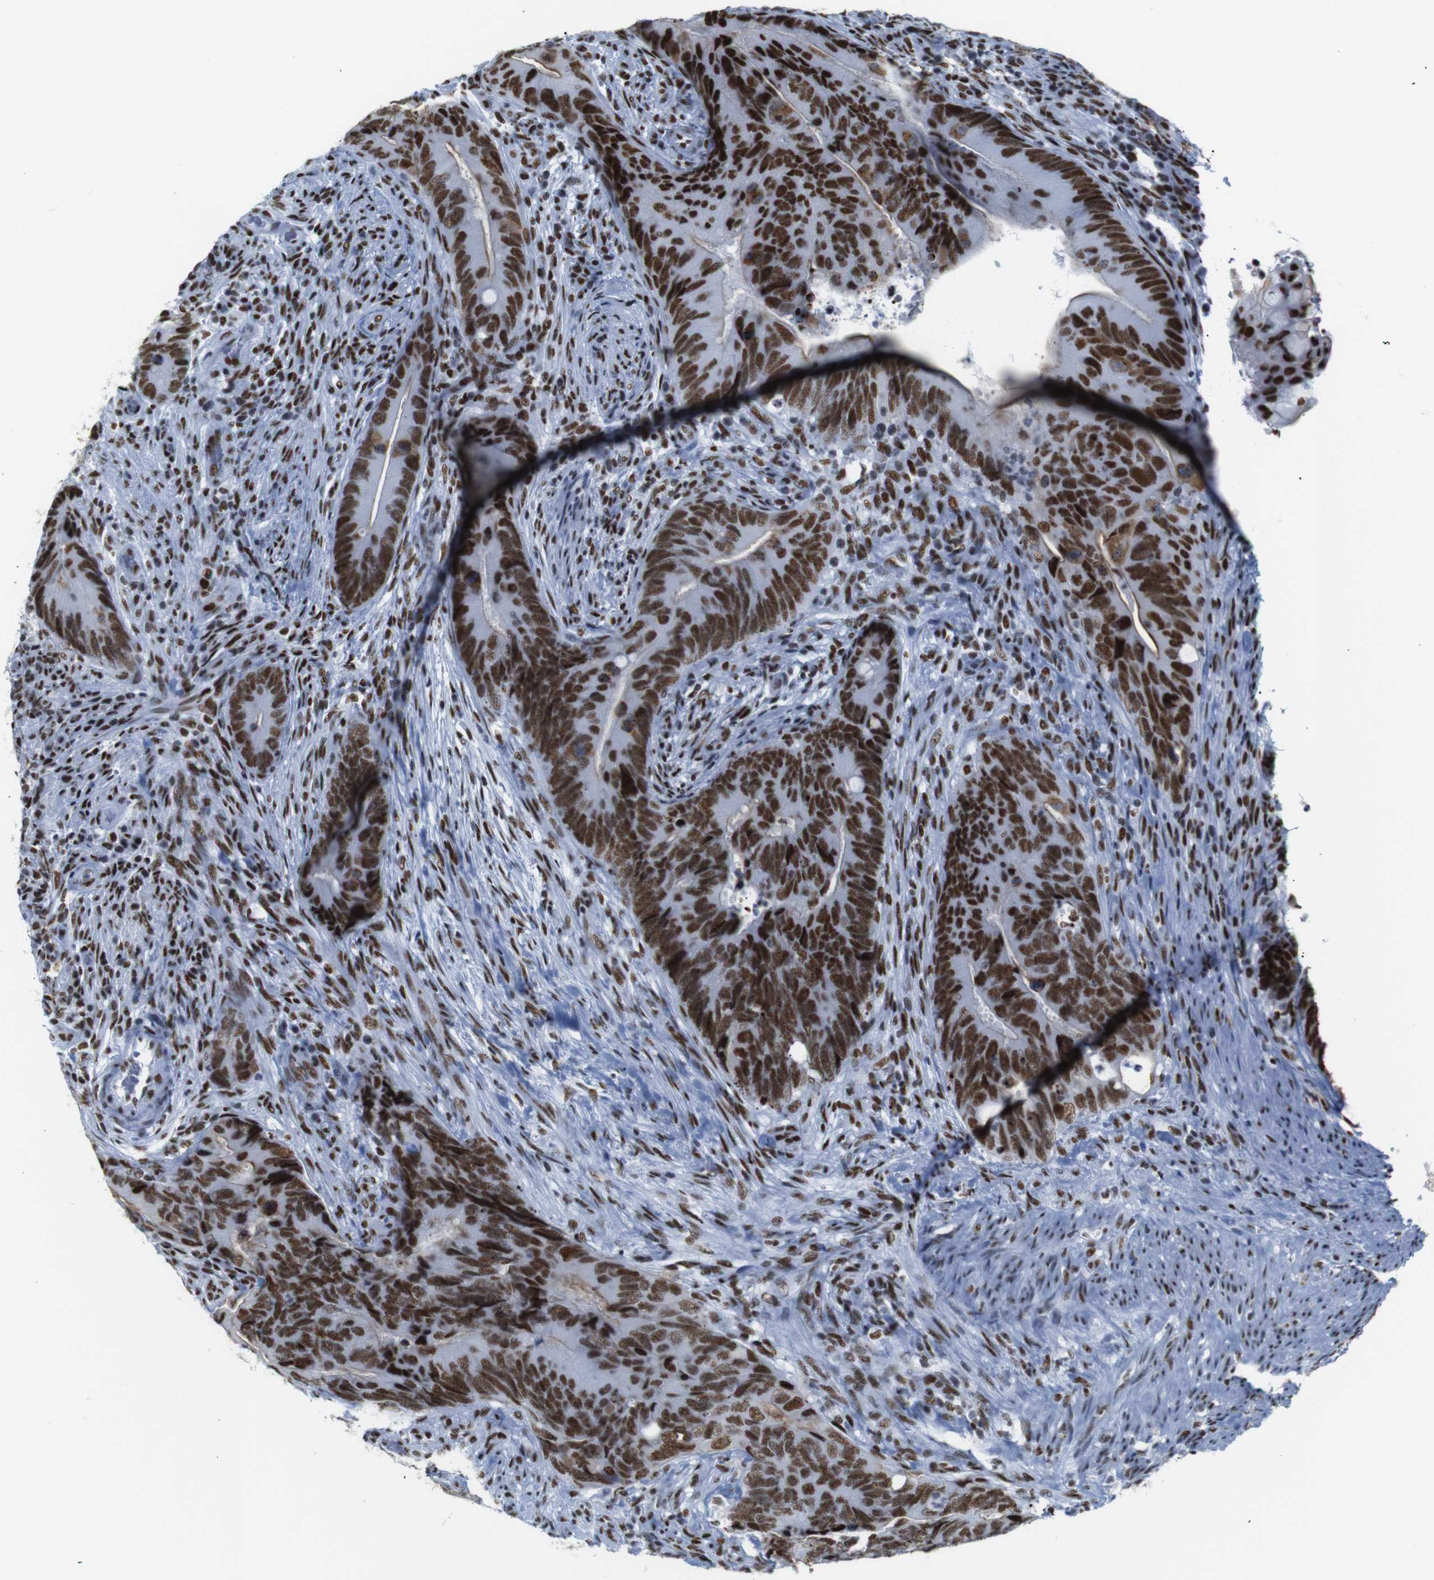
{"staining": {"intensity": "strong", "quantity": ">75%", "location": "nuclear"}, "tissue": "colorectal cancer", "cell_type": "Tumor cells", "image_type": "cancer", "snomed": [{"axis": "morphology", "description": "Normal tissue, NOS"}, {"axis": "morphology", "description": "Adenocarcinoma, NOS"}, {"axis": "topography", "description": "Colon"}], "caption": "Adenocarcinoma (colorectal) stained for a protein (brown) demonstrates strong nuclear positive staining in approximately >75% of tumor cells.", "gene": "TRA2B", "patient": {"sex": "male", "age": 56}}